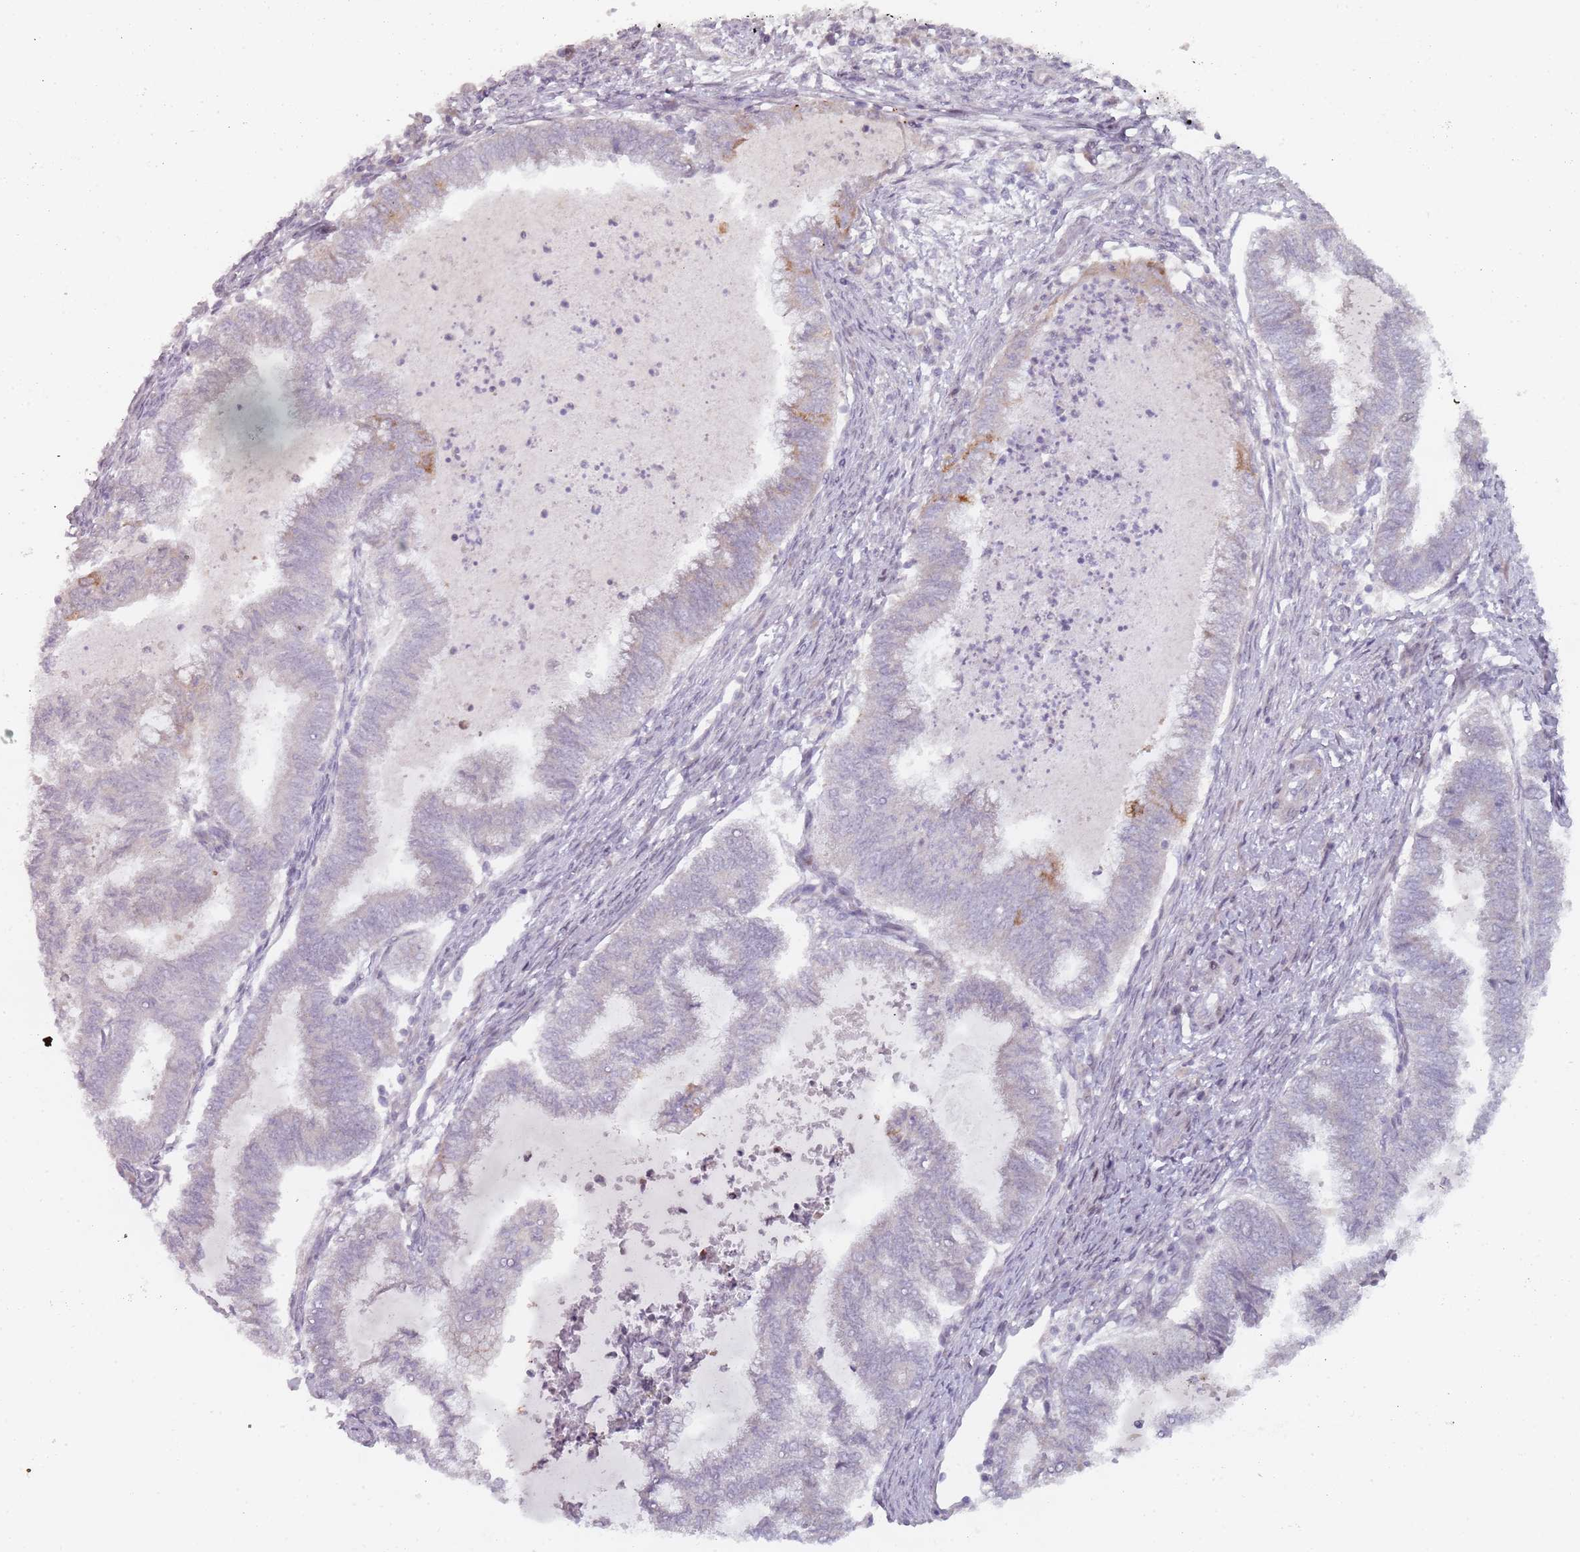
{"staining": {"intensity": "negative", "quantity": "none", "location": "none"}, "tissue": "endometrial cancer", "cell_type": "Tumor cells", "image_type": "cancer", "snomed": [{"axis": "morphology", "description": "Adenocarcinoma, NOS"}, {"axis": "topography", "description": "Endometrium"}], "caption": "This is an IHC histopathology image of endometrial cancer (adenocarcinoma). There is no expression in tumor cells.", "gene": "RPS6KA2", "patient": {"sex": "female", "age": 79}}